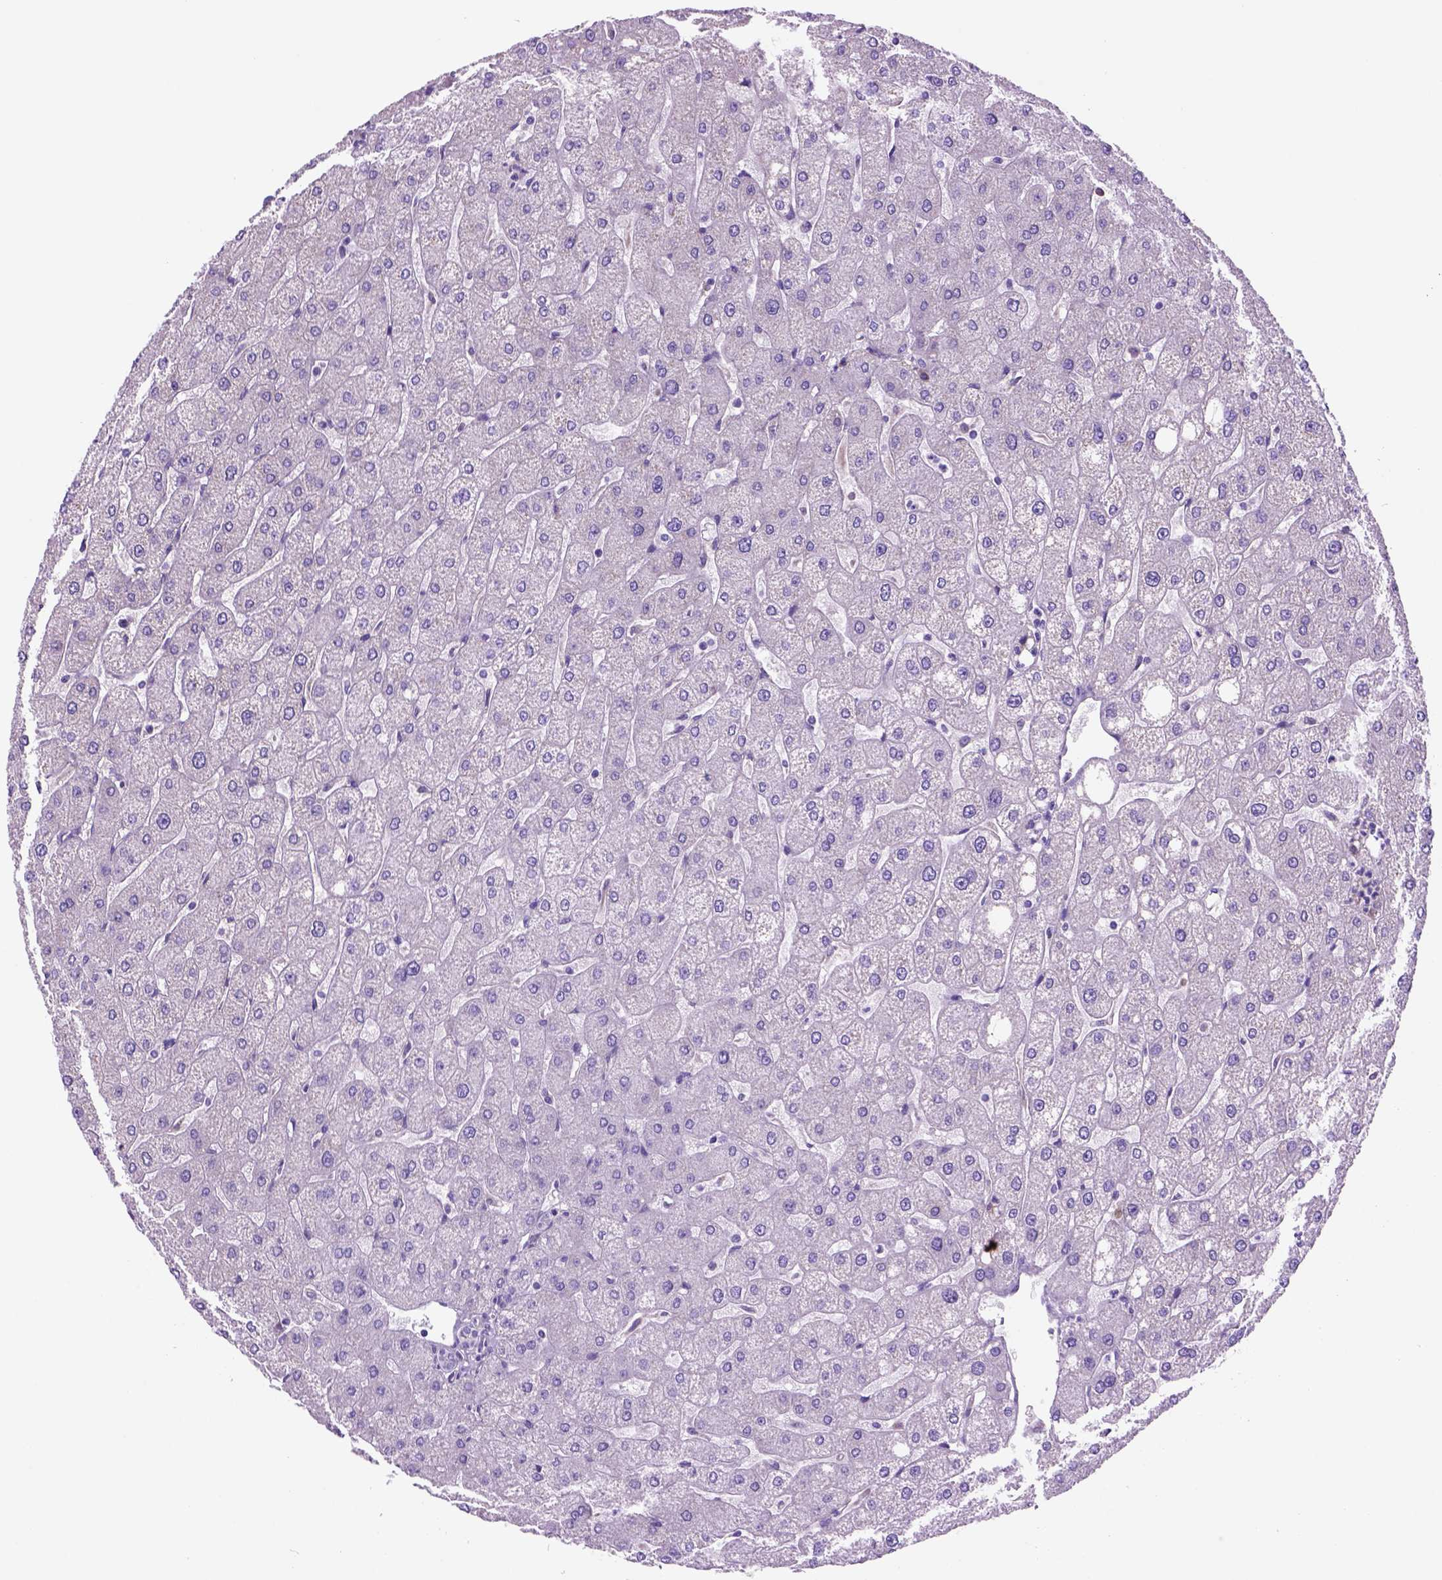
{"staining": {"intensity": "negative", "quantity": "none", "location": "none"}, "tissue": "liver", "cell_type": "Cholangiocytes", "image_type": "normal", "snomed": [{"axis": "morphology", "description": "Normal tissue, NOS"}, {"axis": "topography", "description": "Liver"}], "caption": "The micrograph demonstrates no staining of cholangiocytes in benign liver. The staining is performed using DAB (3,3'-diaminobenzidine) brown chromogen with nuclei counter-stained in using hematoxylin.", "gene": "PIAS3", "patient": {"sex": "male", "age": 67}}